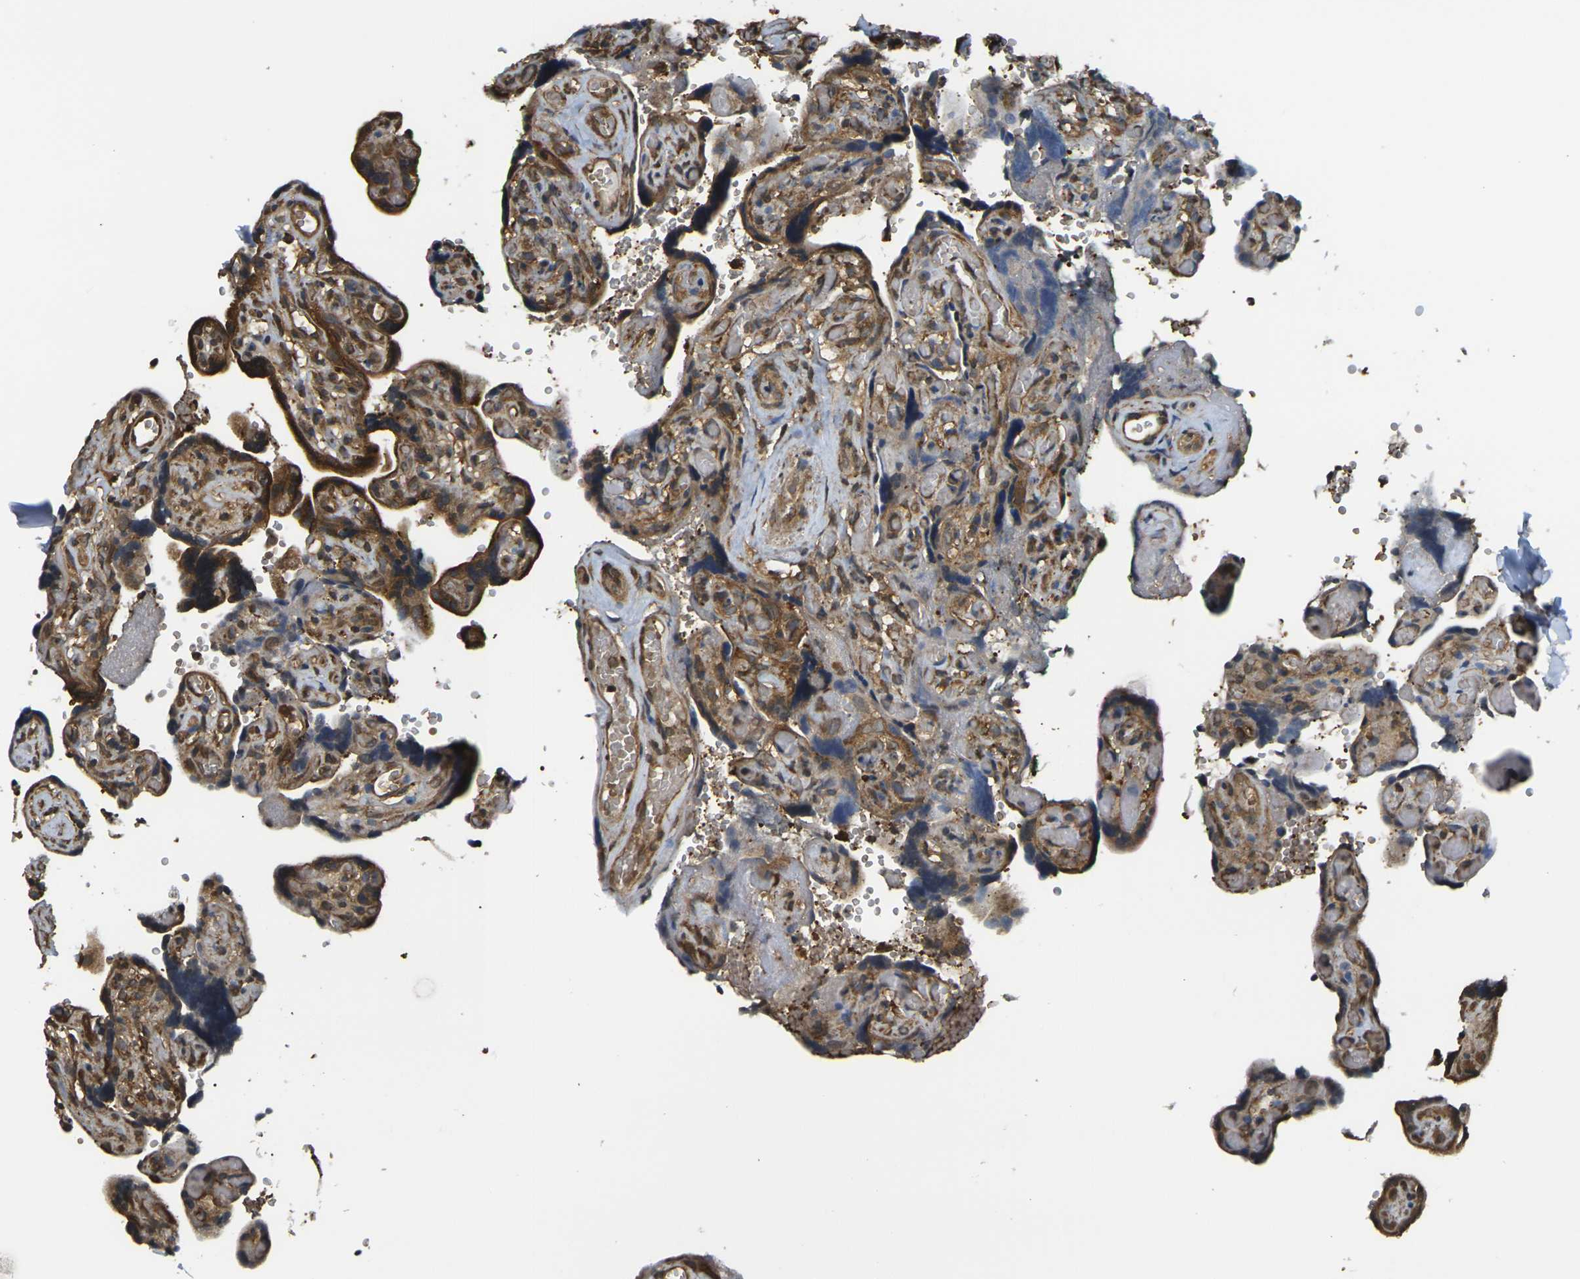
{"staining": {"intensity": "strong", "quantity": ">75%", "location": "cytoplasmic/membranous"}, "tissue": "placenta", "cell_type": "Decidual cells", "image_type": "normal", "snomed": [{"axis": "morphology", "description": "Normal tissue, NOS"}, {"axis": "topography", "description": "Placenta"}], "caption": "Protein staining displays strong cytoplasmic/membranous expression in approximately >75% of decidual cells in benign placenta. (brown staining indicates protein expression, while blue staining denotes nuclei).", "gene": "CAST", "patient": {"sex": "female", "age": 30}}